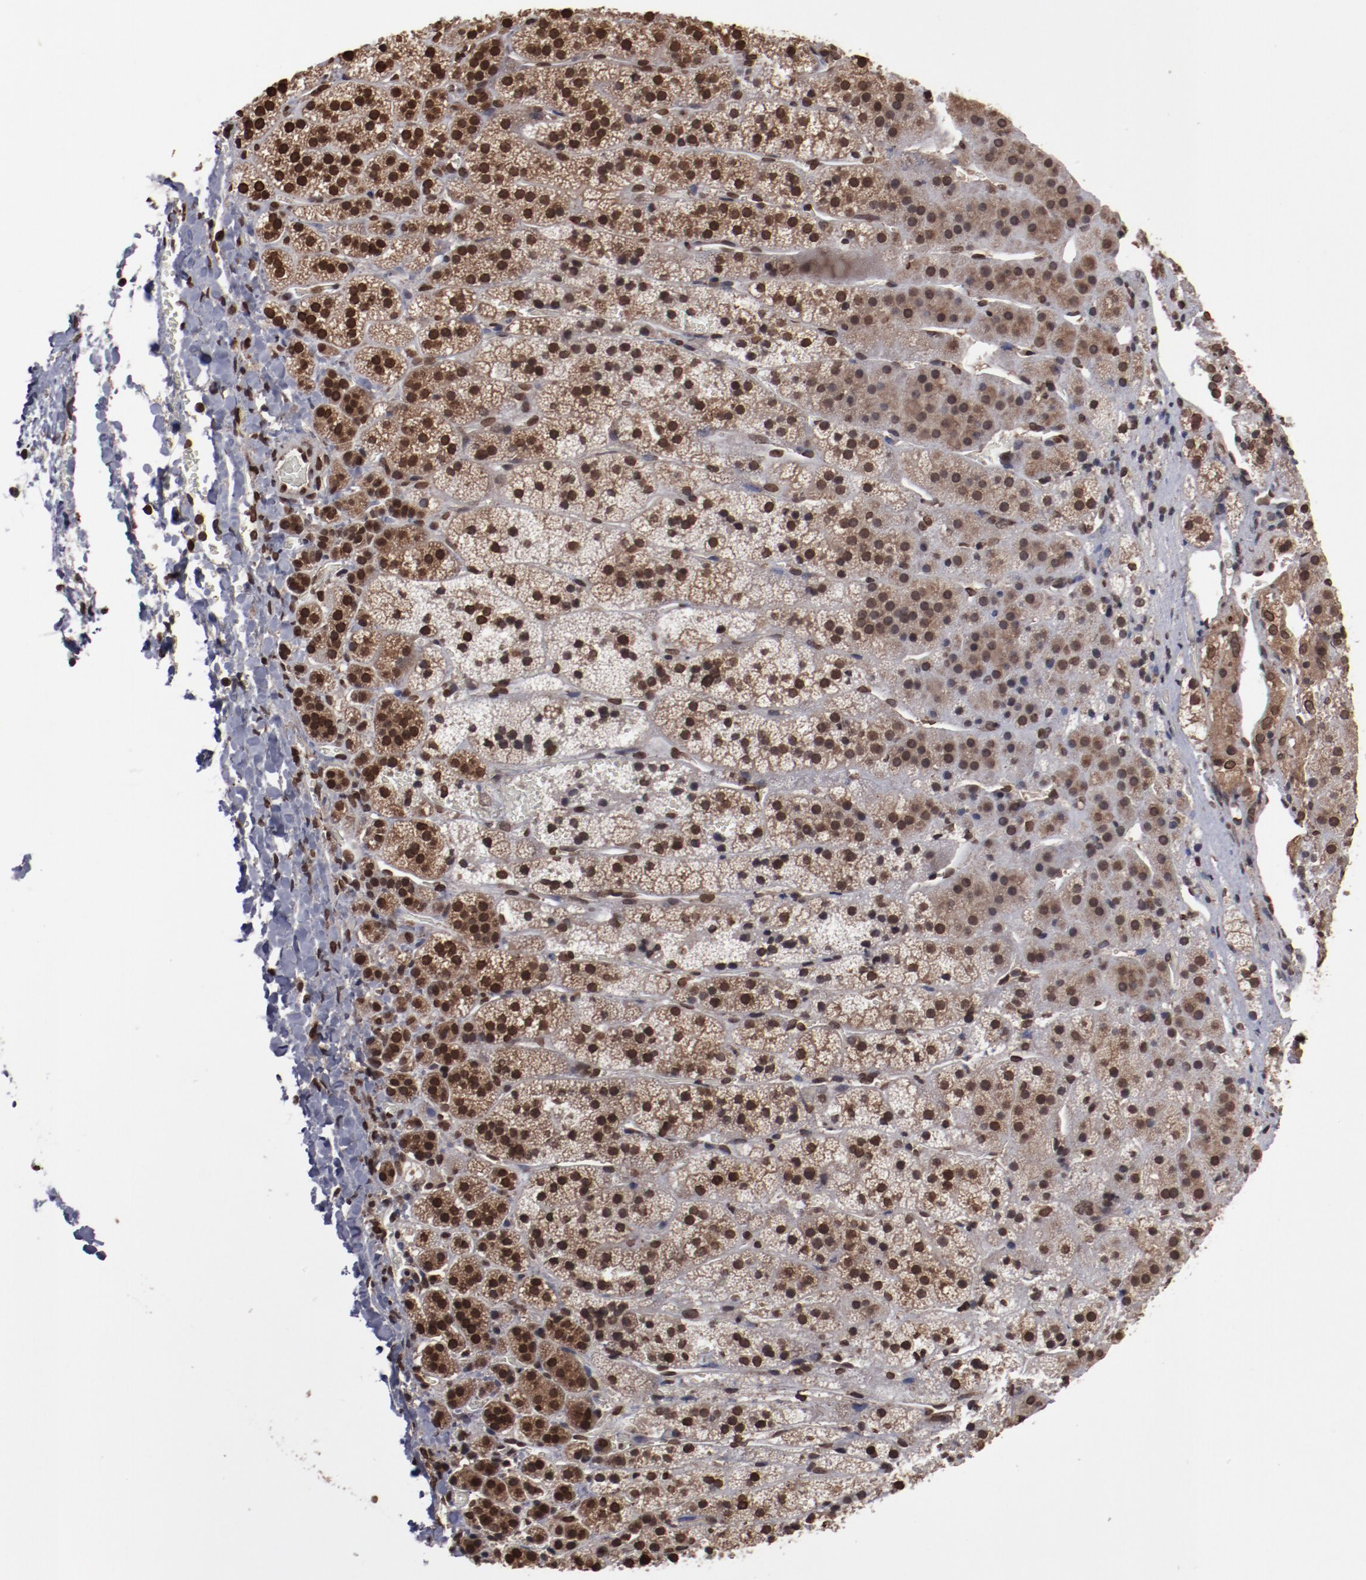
{"staining": {"intensity": "strong", "quantity": ">75%", "location": "nuclear"}, "tissue": "adrenal gland", "cell_type": "Glandular cells", "image_type": "normal", "snomed": [{"axis": "morphology", "description": "Normal tissue, NOS"}, {"axis": "topography", "description": "Adrenal gland"}], "caption": "Strong nuclear staining for a protein is seen in about >75% of glandular cells of benign adrenal gland using immunohistochemistry (IHC).", "gene": "AKT1", "patient": {"sex": "female", "age": 44}}